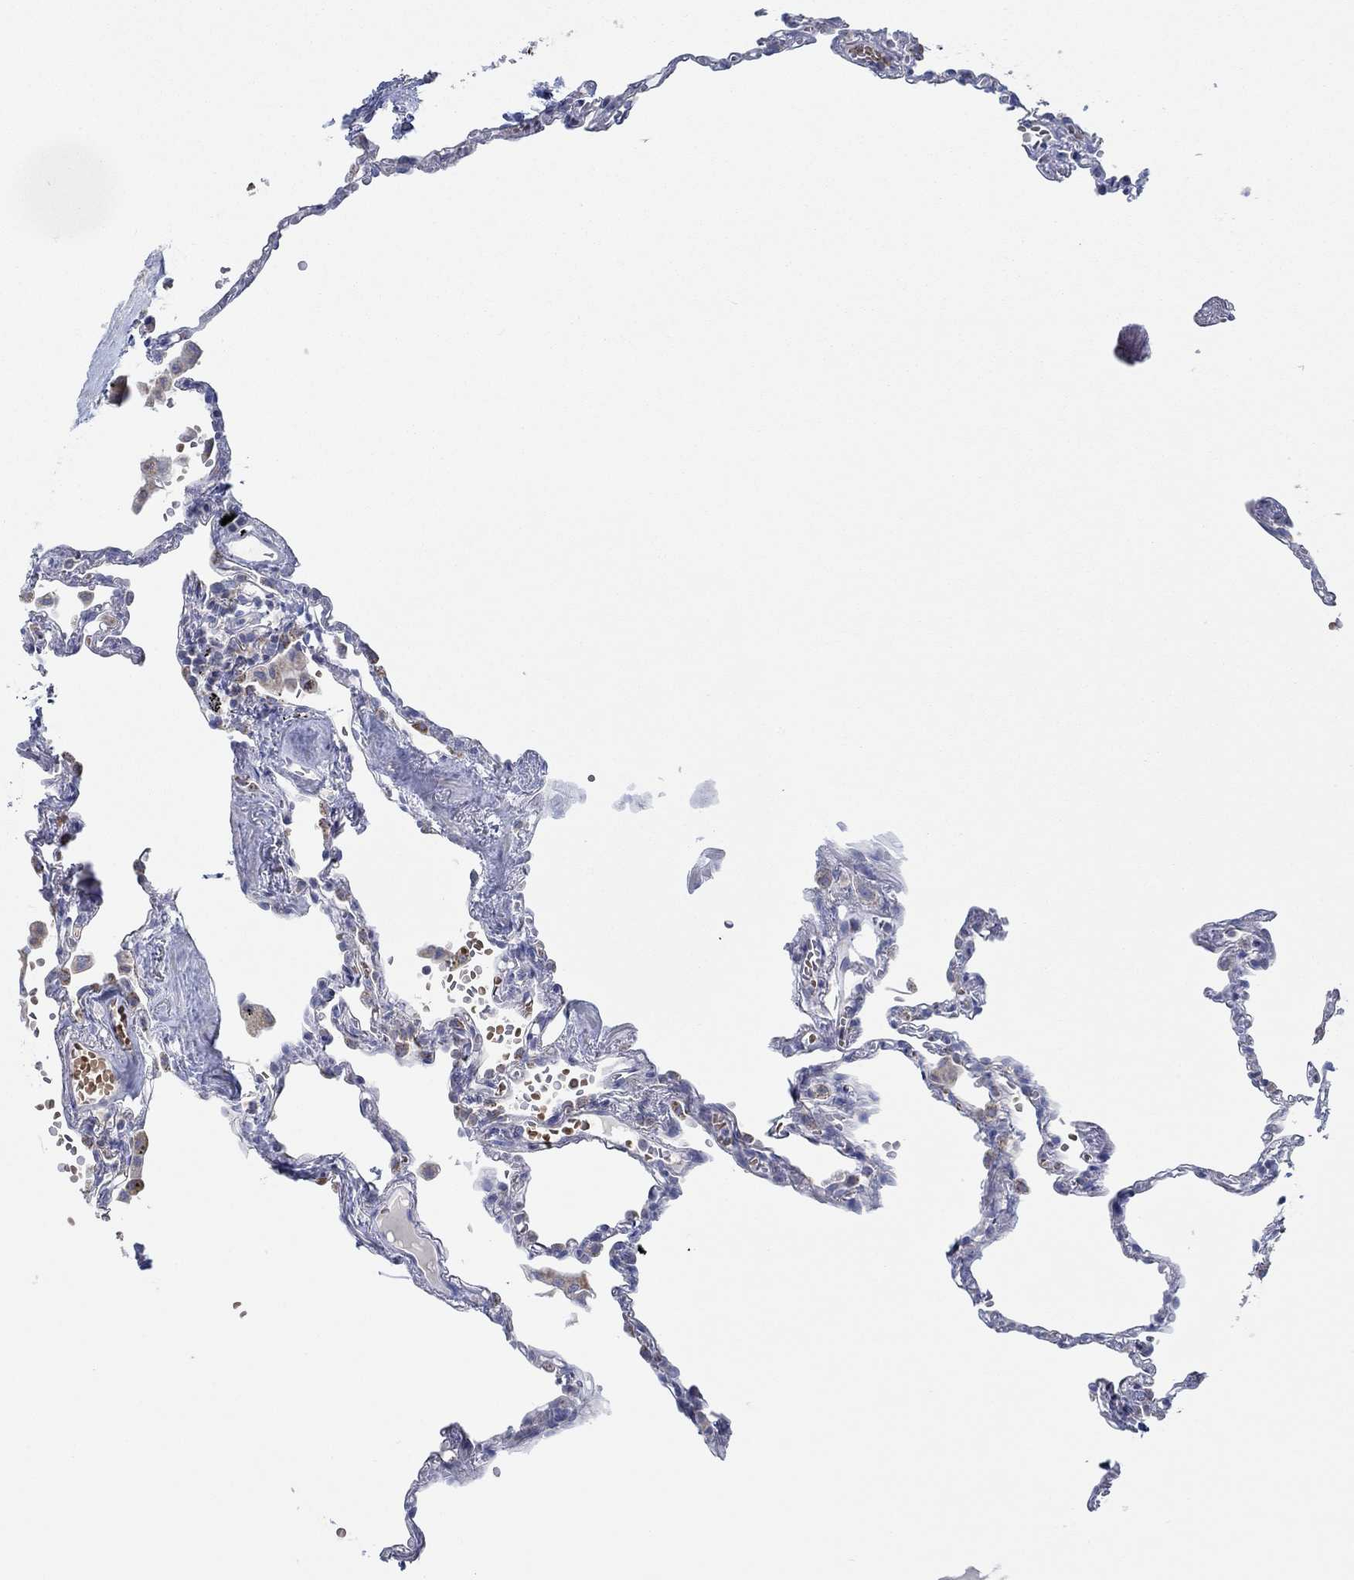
{"staining": {"intensity": "moderate", "quantity": "<25%", "location": "cytoplasmic/membranous"}, "tissue": "lung", "cell_type": "Alveolar cells", "image_type": "normal", "snomed": [{"axis": "morphology", "description": "Normal tissue, NOS"}, {"axis": "topography", "description": "Lung"}], "caption": "Alveolar cells exhibit moderate cytoplasmic/membranous expression in approximately <25% of cells in normal lung. The staining was performed using DAB, with brown indicating positive protein expression. Nuclei are stained blue with hematoxylin.", "gene": "GLOD5", "patient": {"sex": "male", "age": 78}}